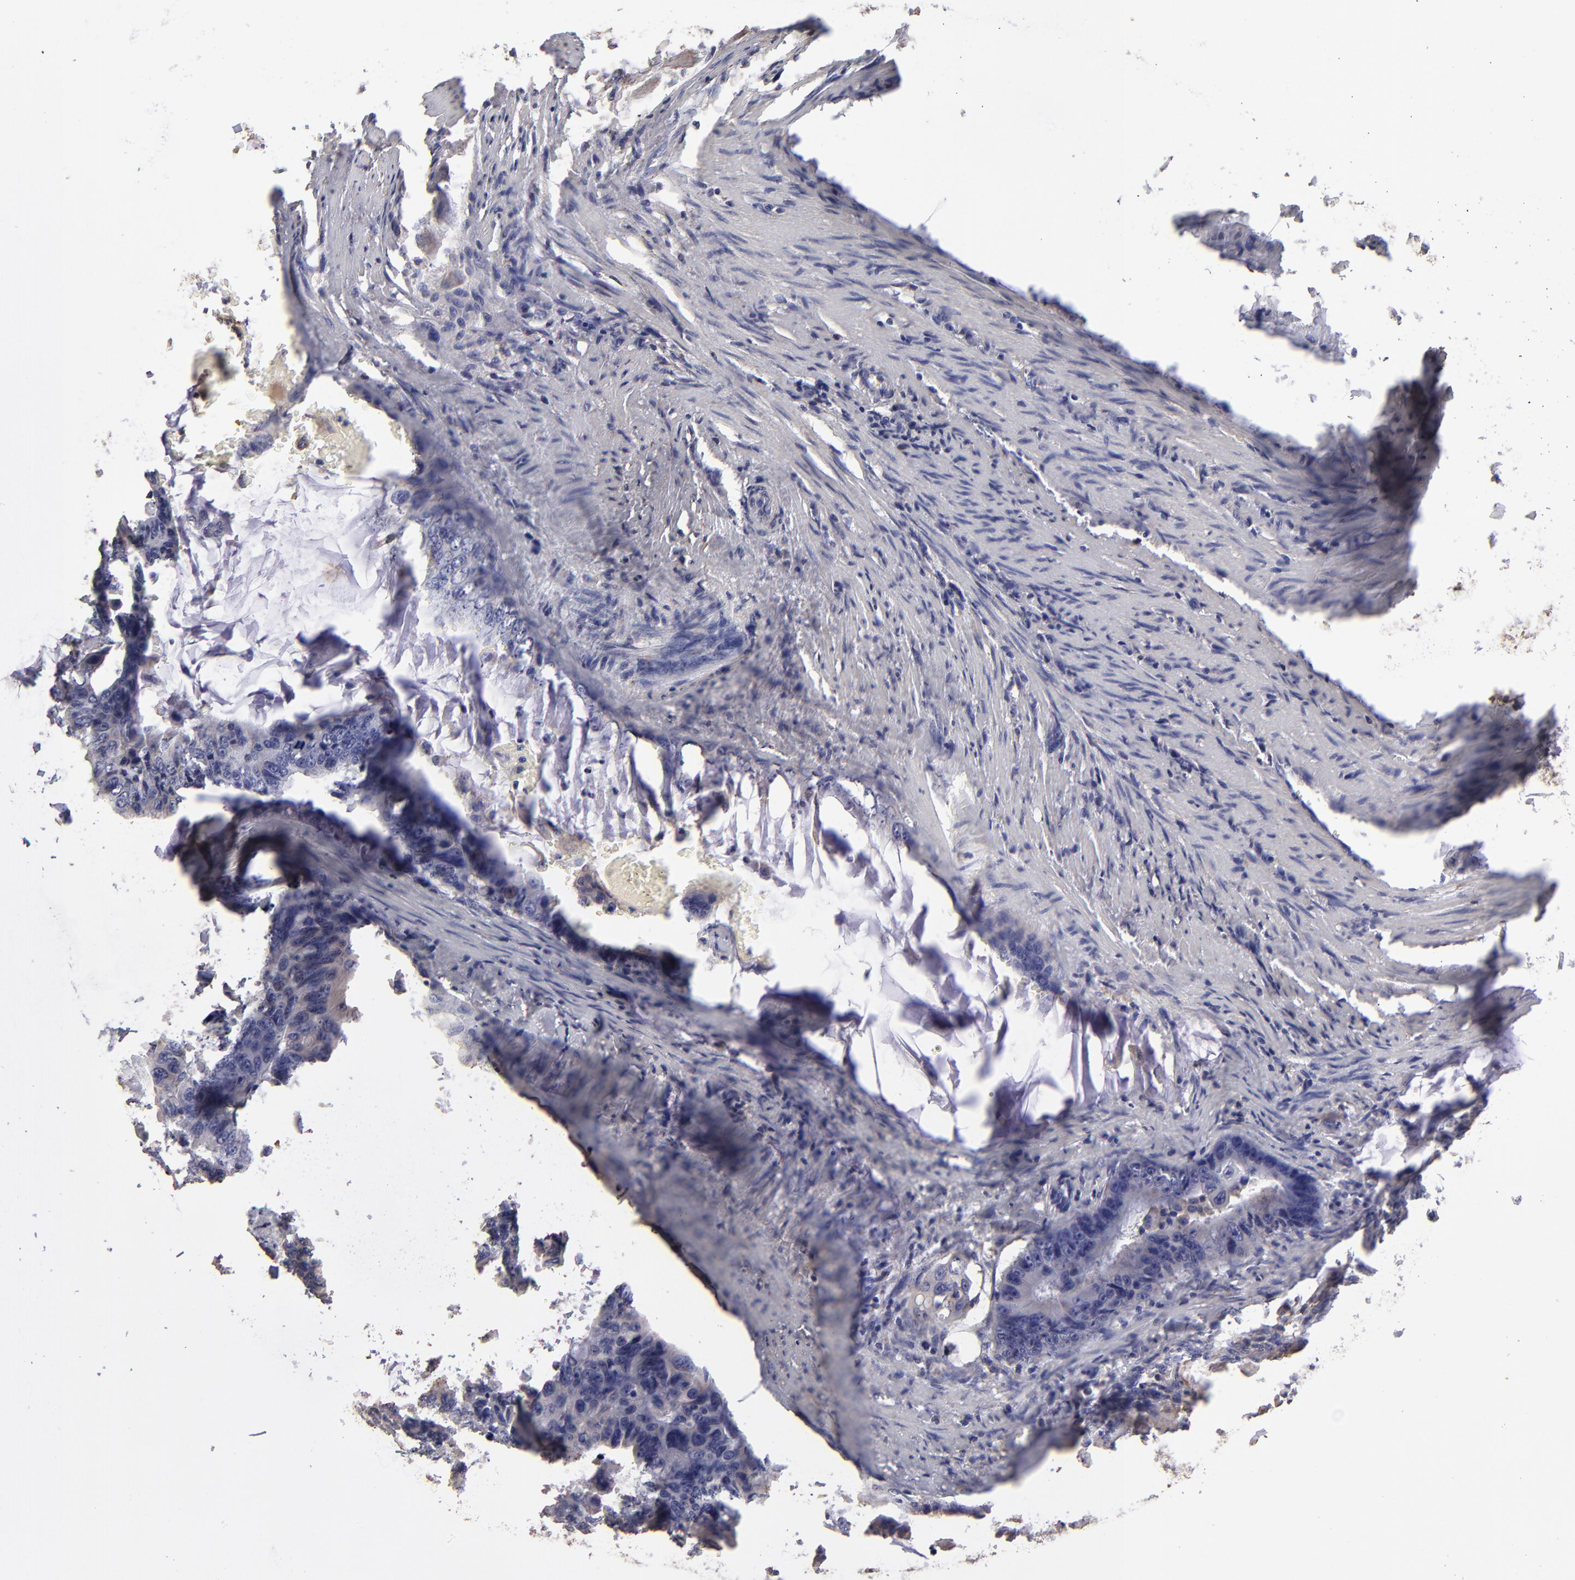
{"staining": {"intensity": "negative", "quantity": "none", "location": "none"}, "tissue": "colorectal cancer", "cell_type": "Tumor cells", "image_type": "cancer", "snomed": [{"axis": "morphology", "description": "Adenocarcinoma, NOS"}, {"axis": "topography", "description": "Colon"}], "caption": "Tumor cells are negative for protein expression in human colorectal adenocarcinoma.", "gene": "CALR", "patient": {"sex": "female", "age": 55}}